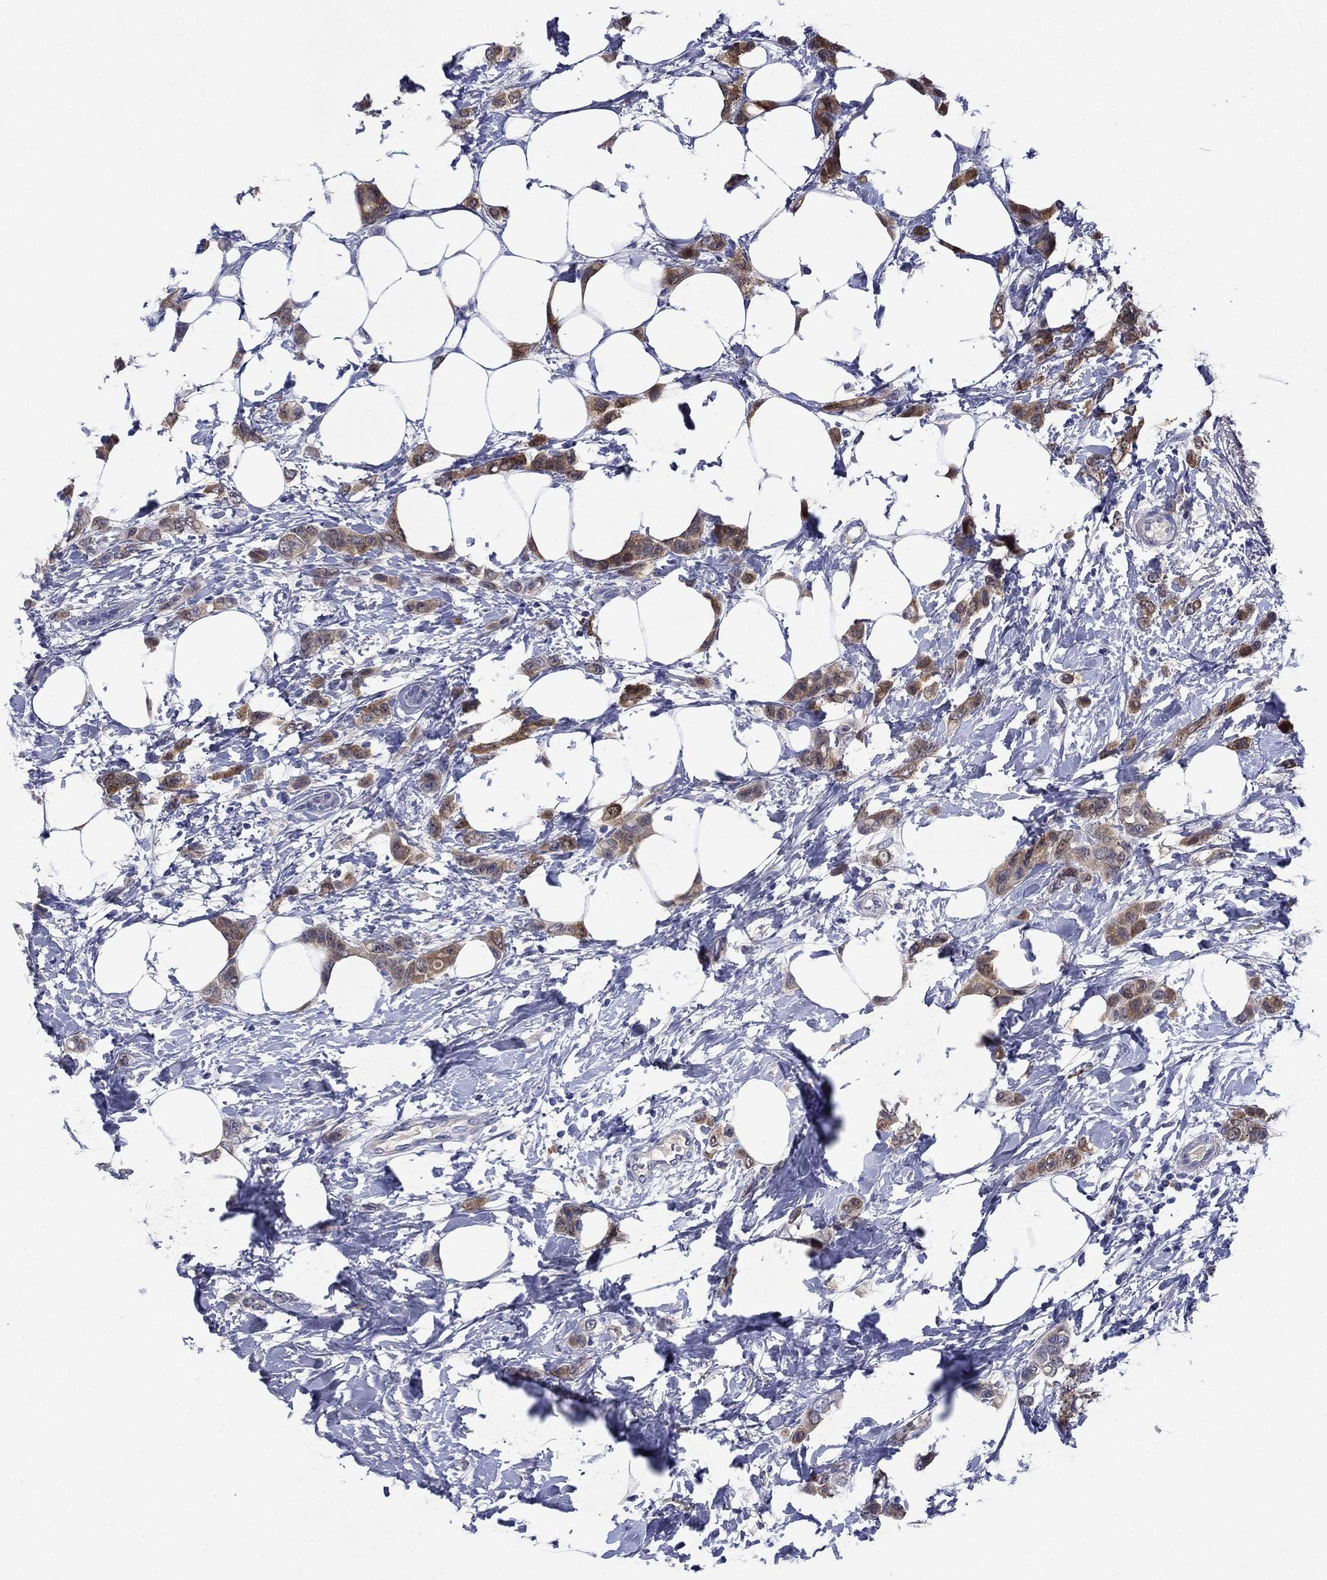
{"staining": {"intensity": "moderate", "quantity": "25%-75%", "location": "cytoplasmic/membranous"}, "tissue": "breast cancer", "cell_type": "Tumor cells", "image_type": "cancer", "snomed": [{"axis": "morphology", "description": "Lobular carcinoma"}, {"axis": "topography", "description": "Breast"}], "caption": "DAB (3,3'-diaminobenzidine) immunohistochemical staining of breast cancer displays moderate cytoplasmic/membranous protein staining in approximately 25%-75% of tumor cells.", "gene": "SULT2B1", "patient": {"sex": "female", "age": 66}}